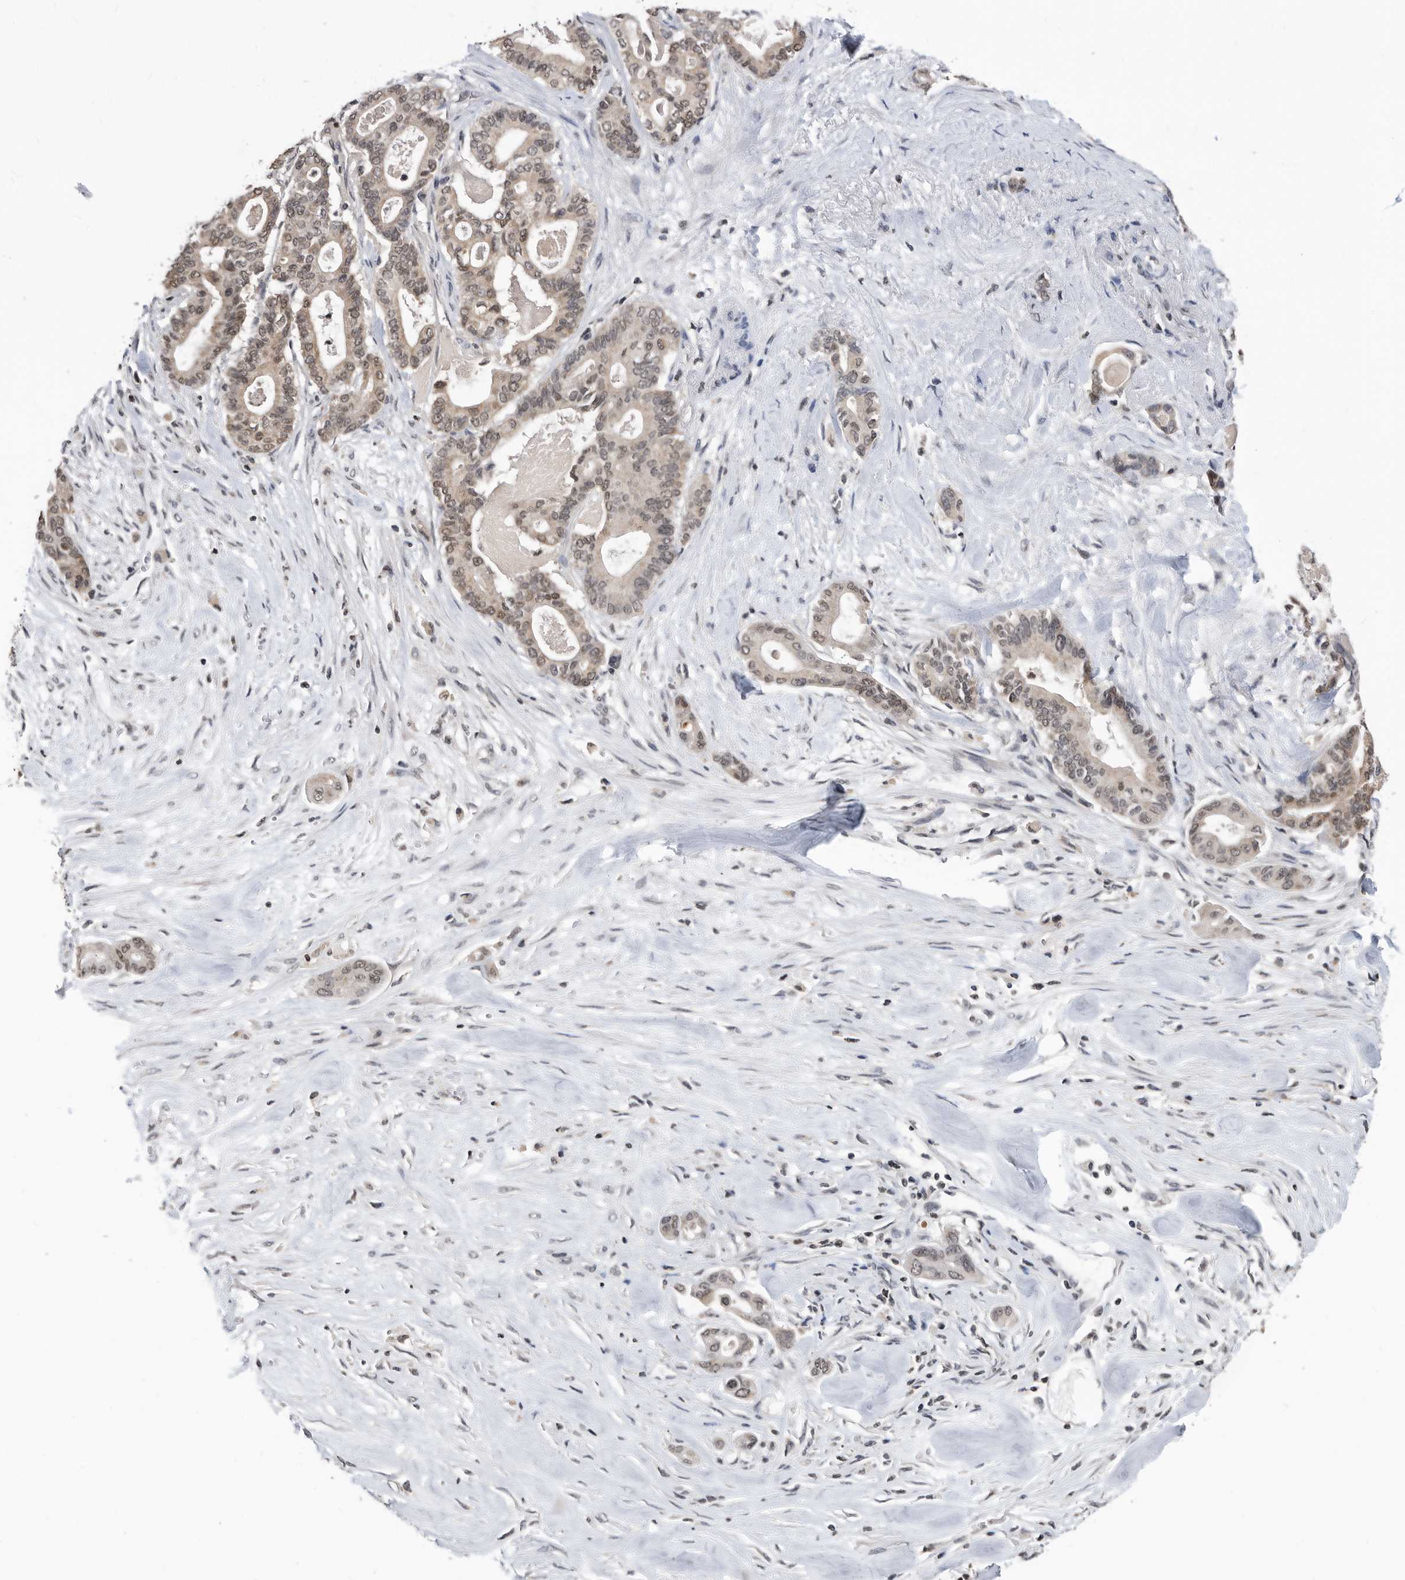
{"staining": {"intensity": "moderate", "quantity": "25%-75%", "location": "nuclear"}, "tissue": "pancreatic cancer", "cell_type": "Tumor cells", "image_type": "cancer", "snomed": [{"axis": "morphology", "description": "Adenocarcinoma, NOS"}, {"axis": "topography", "description": "Pancreas"}], "caption": "Human pancreatic cancer (adenocarcinoma) stained with a brown dye shows moderate nuclear positive staining in about 25%-75% of tumor cells.", "gene": "TSTD1", "patient": {"sex": "male", "age": 63}}